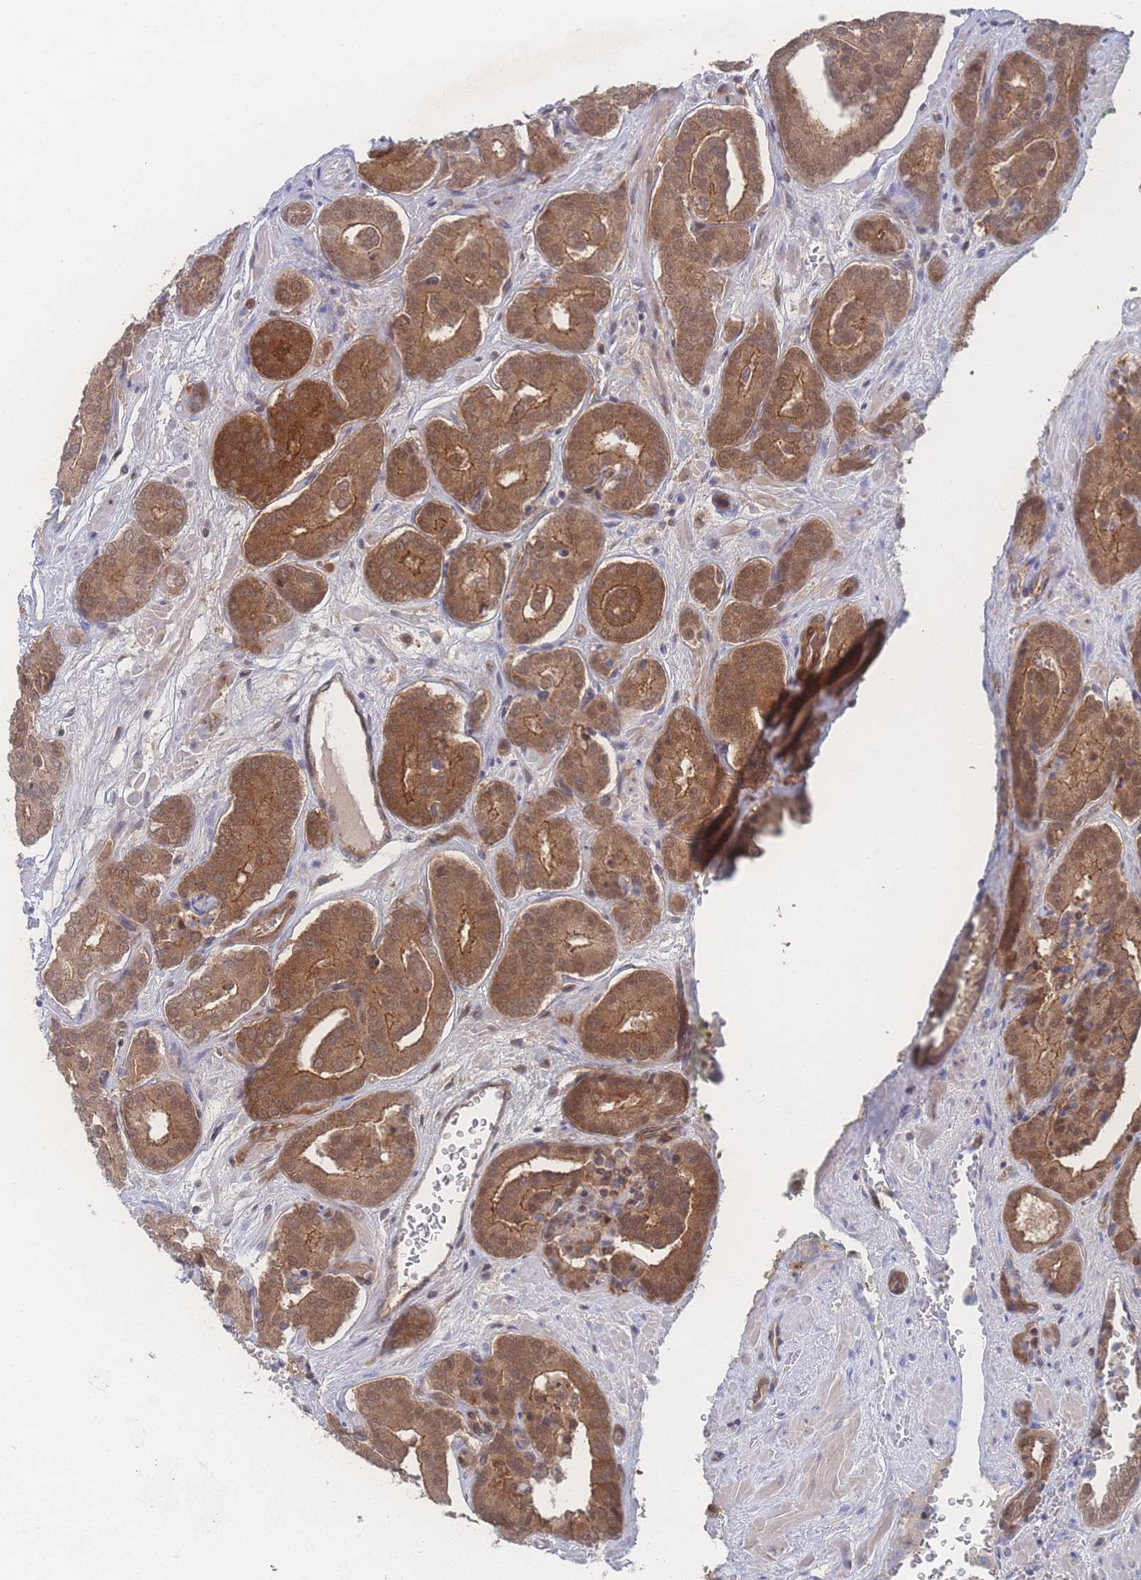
{"staining": {"intensity": "moderate", "quantity": ">75%", "location": "cytoplasmic/membranous,nuclear"}, "tissue": "prostate cancer", "cell_type": "Tumor cells", "image_type": "cancer", "snomed": [{"axis": "morphology", "description": "Adenocarcinoma, High grade"}, {"axis": "topography", "description": "Prostate"}], "caption": "DAB (3,3'-diaminobenzidine) immunohistochemical staining of adenocarcinoma (high-grade) (prostate) demonstrates moderate cytoplasmic/membranous and nuclear protein expression in approximately >75% of tumor cells. (DAB IHC with brightfield microscopy, high magnification).", "gene": "PSMA1", "patient": {"sex": "male", "age": 66}}